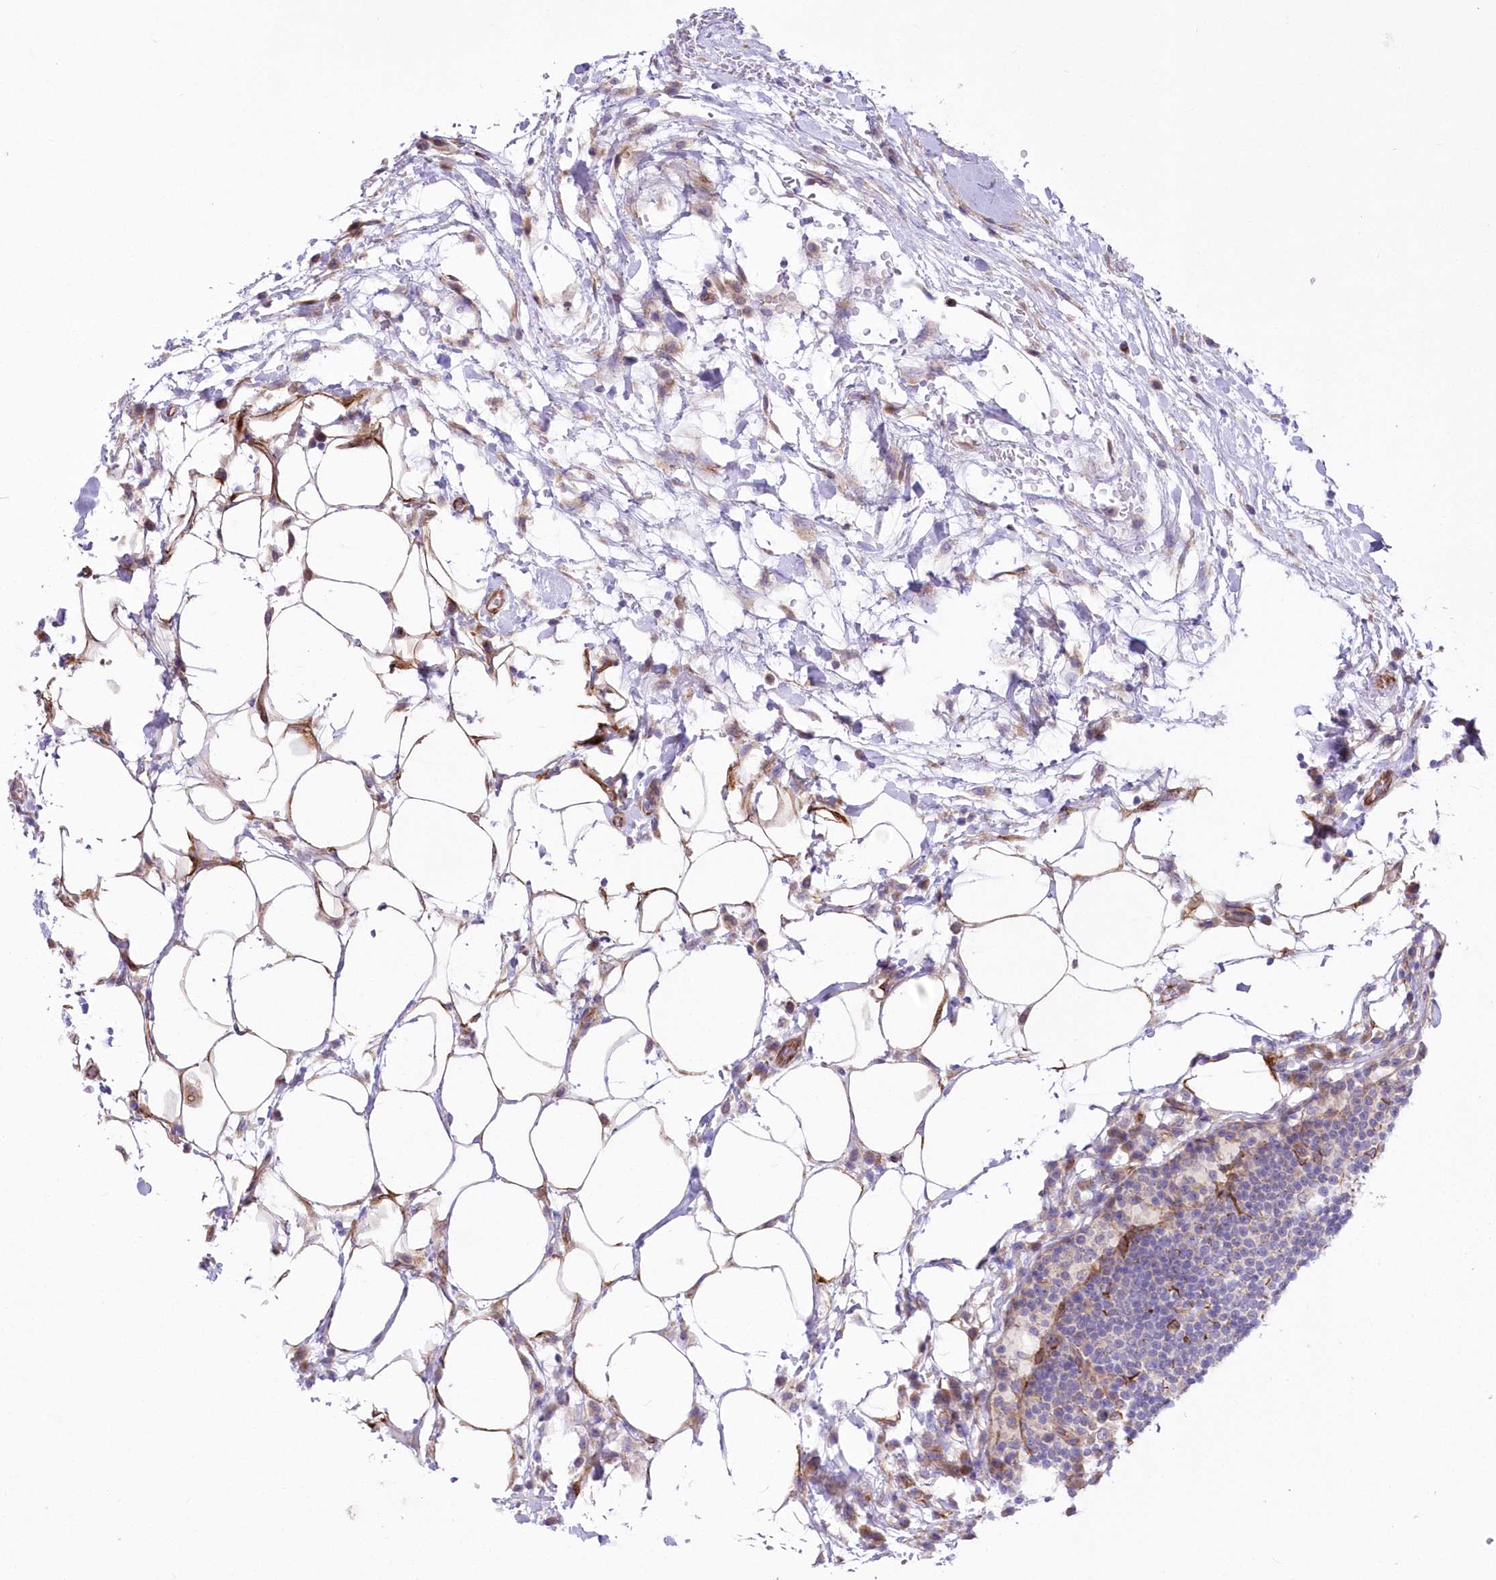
{"staining": {"intensity": "negative", "quantity": "none", "location": "none"}, "tissue": "lymph node", "cell_type": "Germinal center cells", "image_type": "normal", "snomed": [{"axis": "morphology", "description": "Normal tissue, NOS"}, {"axis": "topography", "description": "Lymph node"}], "caption": "Histopathology image shows no significant protein expression in germinal center cells of unremarkable lymph node. Nuclei are stained in blue.", "gene": "YTHDC2", "patient": {"sex": "female", "age": 53}}